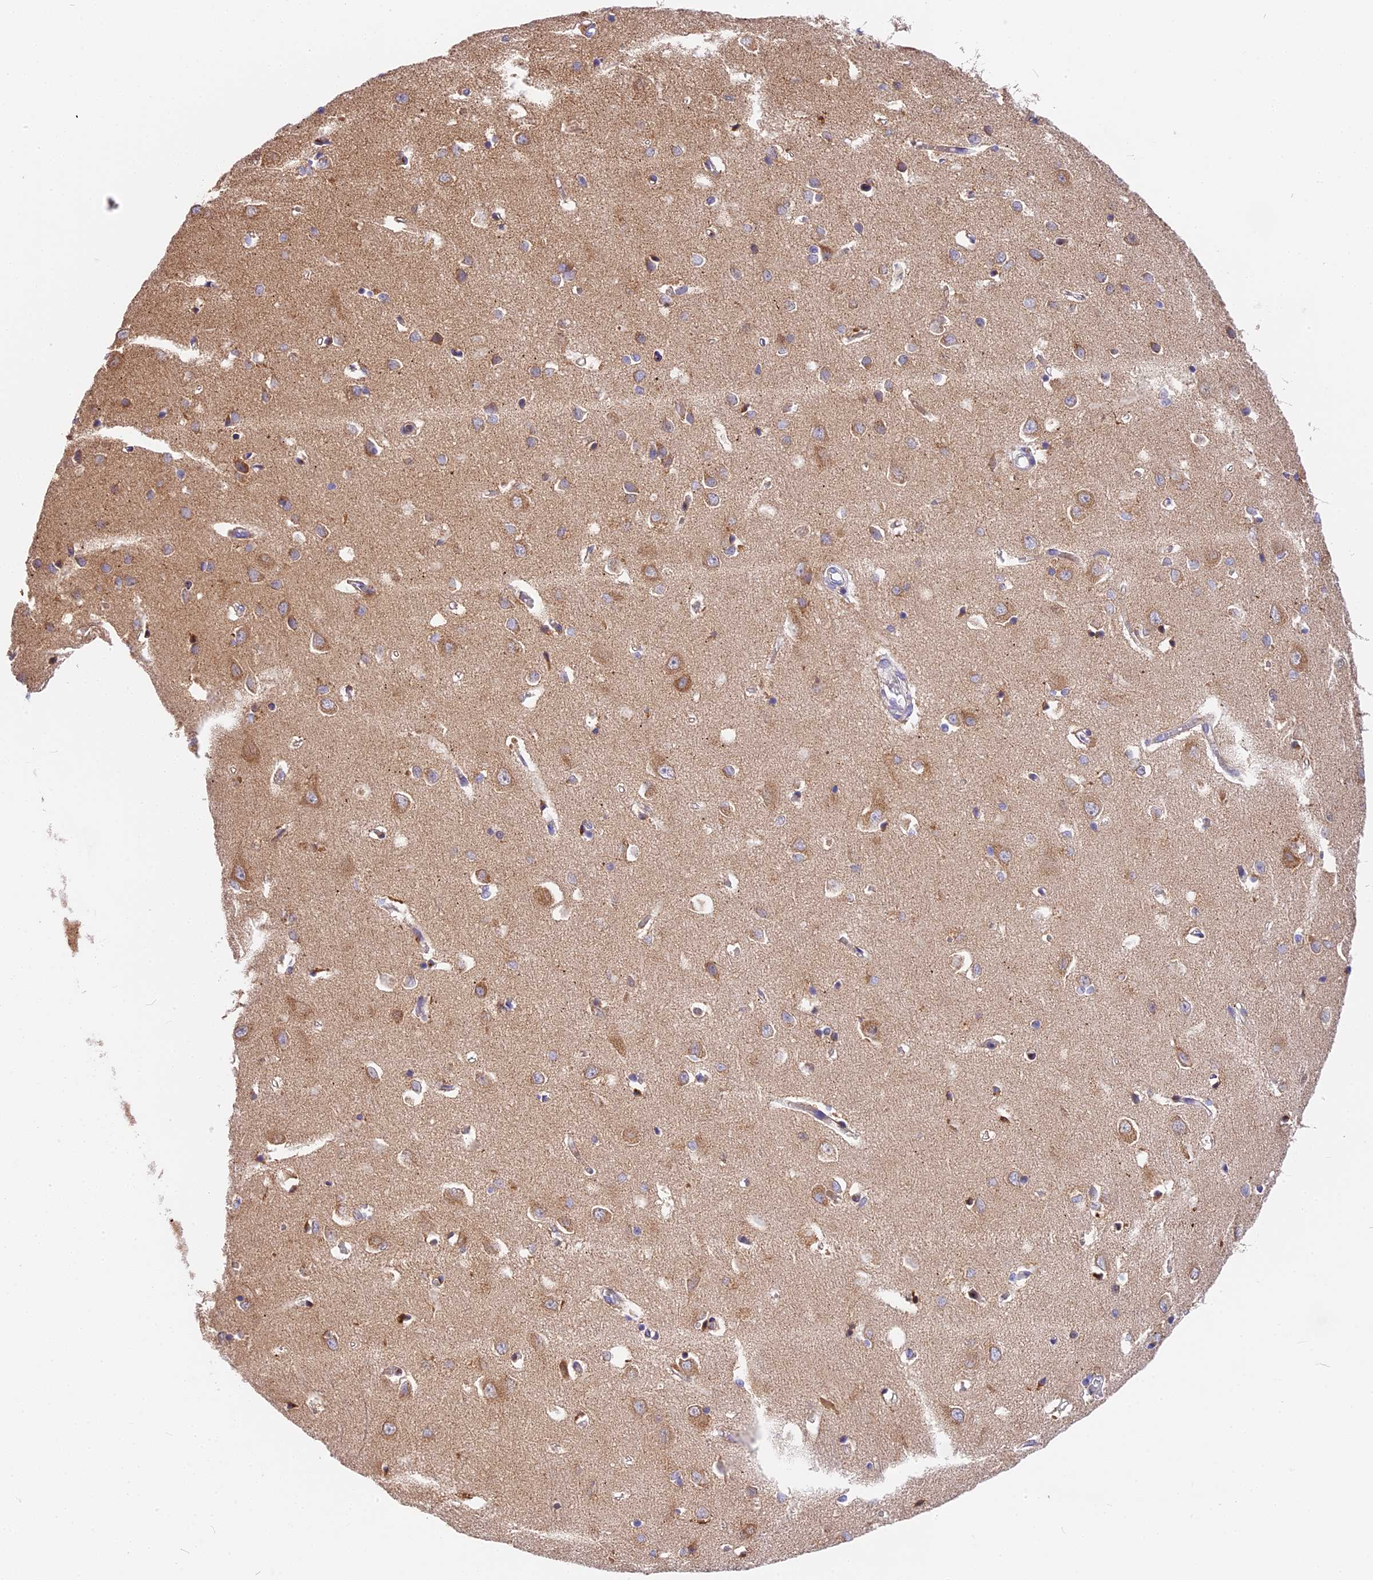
{"staining": {"intensity": "moderate", "quantity": ">75%", "location": "cytoplasmic/membranous"}, "tissue": "cerebral cortex", "cell_type": "Endothelial cells", "image_type": "normal", "snomed": [{"axis": "morphology", "description": "Normal tissue, NOS"}, {"axis": "topography", "description": "Cerebral cortex"}], "caption": "DAB (3,3'-diaminobenzidine) immunohistochemical staining of unremarkable human cerebral cortex shows moderate cytoplasmic/membranous protein expression in about >75% of endothelial cells.", "gene": "MRAS", "patient": {"sex": "female", "age": 64}}